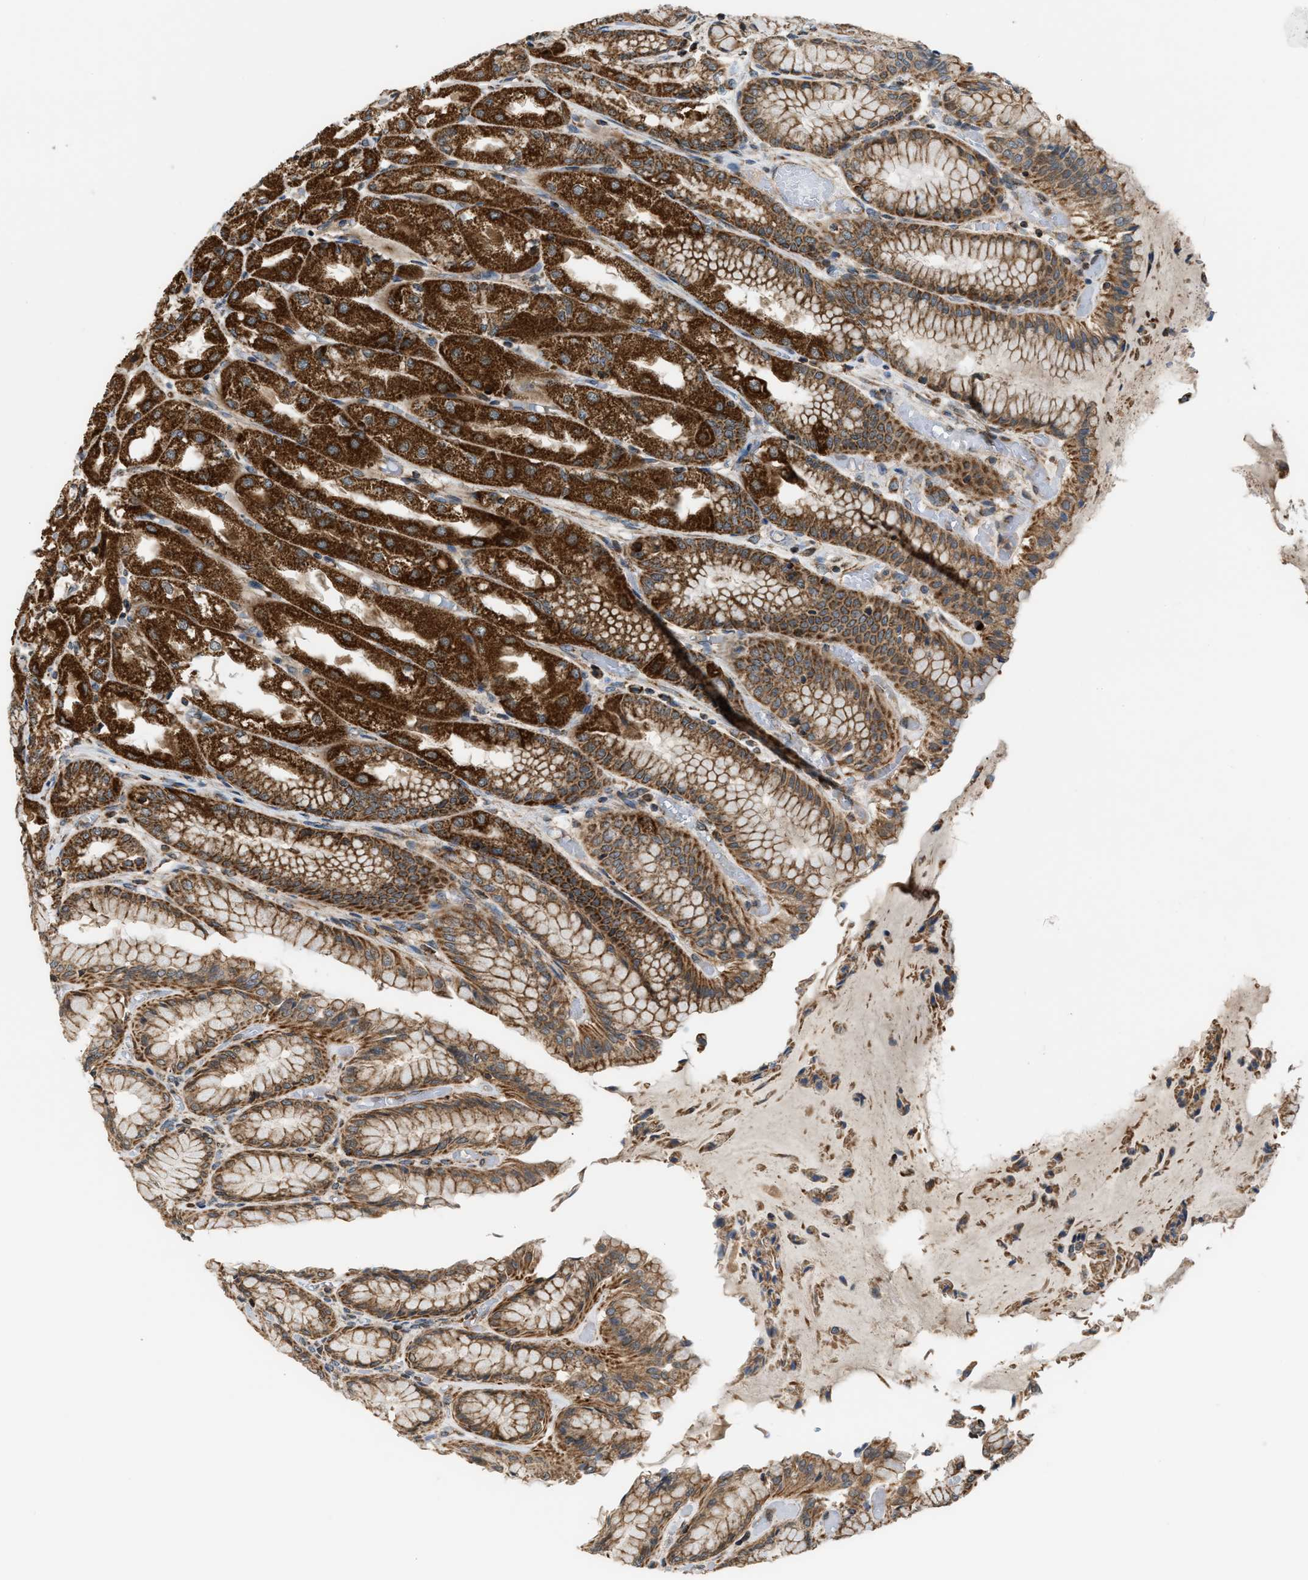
{"staining": {"intensity": "strong", "quantity": ">75%", "location": "cytoplasmic/membranous"}, "tissue": "stomach", "cell_type": "Glandular cells", "image_type": "normal", "snomed": [{"axis": "morphology", "description": "Normal tissue, NOS"}, {"axis": "topography", "description": "Stomach, upper"}], "caption": "Stomach stained for a protein shows strong cytoplasmic/membranous positivity in glandular cells. Nuclei are stained in blue.", "gene": "SGSM2", "patient": {"sex": "male", "age": 72}}